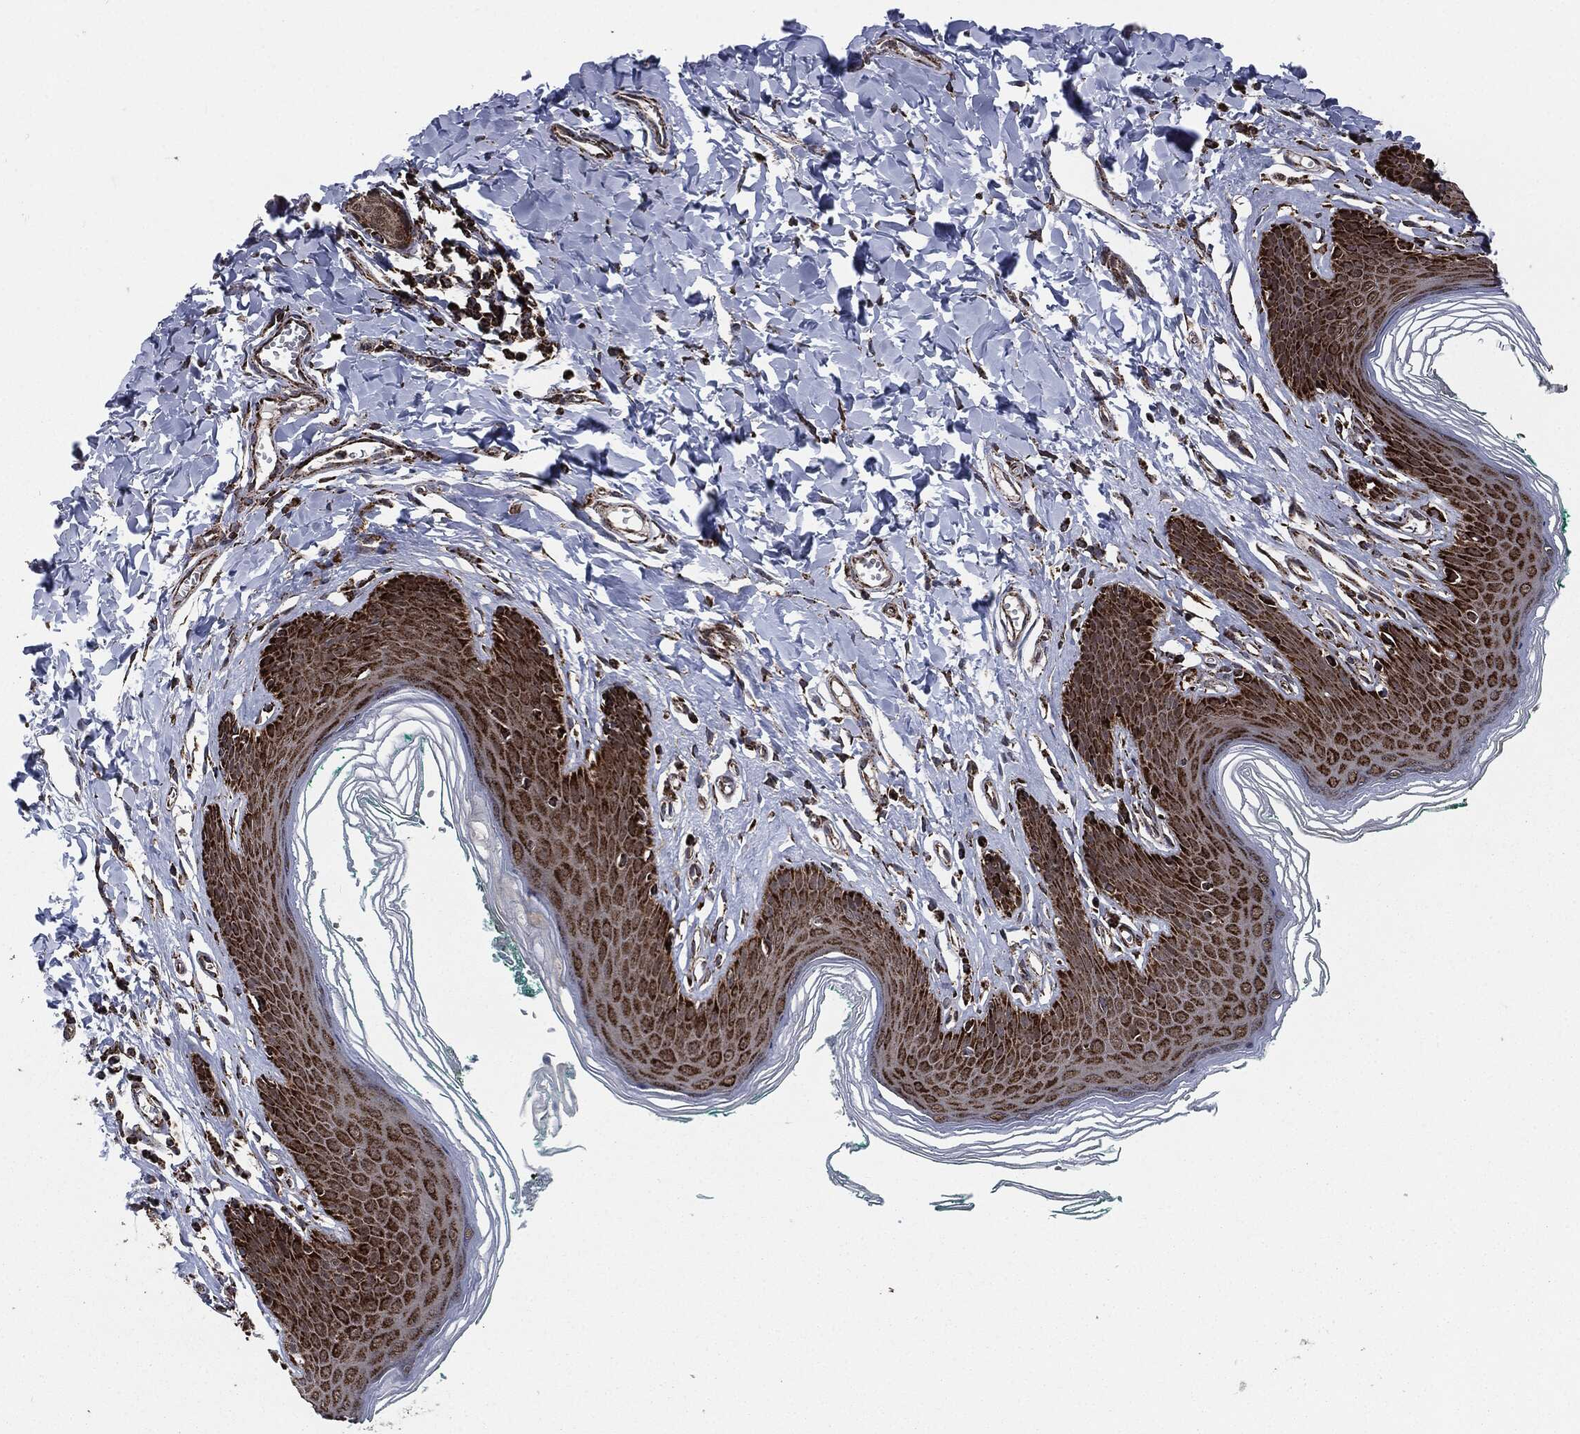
{"staining": {"intensity": "strong", "quantity": "25%-75%", "location": "cytoplasmic/membranous"}, "tissue": "skin", "cell_type": "Epidermal cells", "image_type": "normal", "snomed": [{"axis": "morphology", "description": "Normal tissue, NOS"}, {"axis": "topography", "description": "Vulva"}], "caption": "Protein expression analysis of benign skin reveals strong cytoplasmic/membranous expression in about 25%-75% of epidermal cells. (DAB IHC with brightfield microscopy, high magnification).", "gene": "FH", "patient": {"sex": "female", "age": 66}}